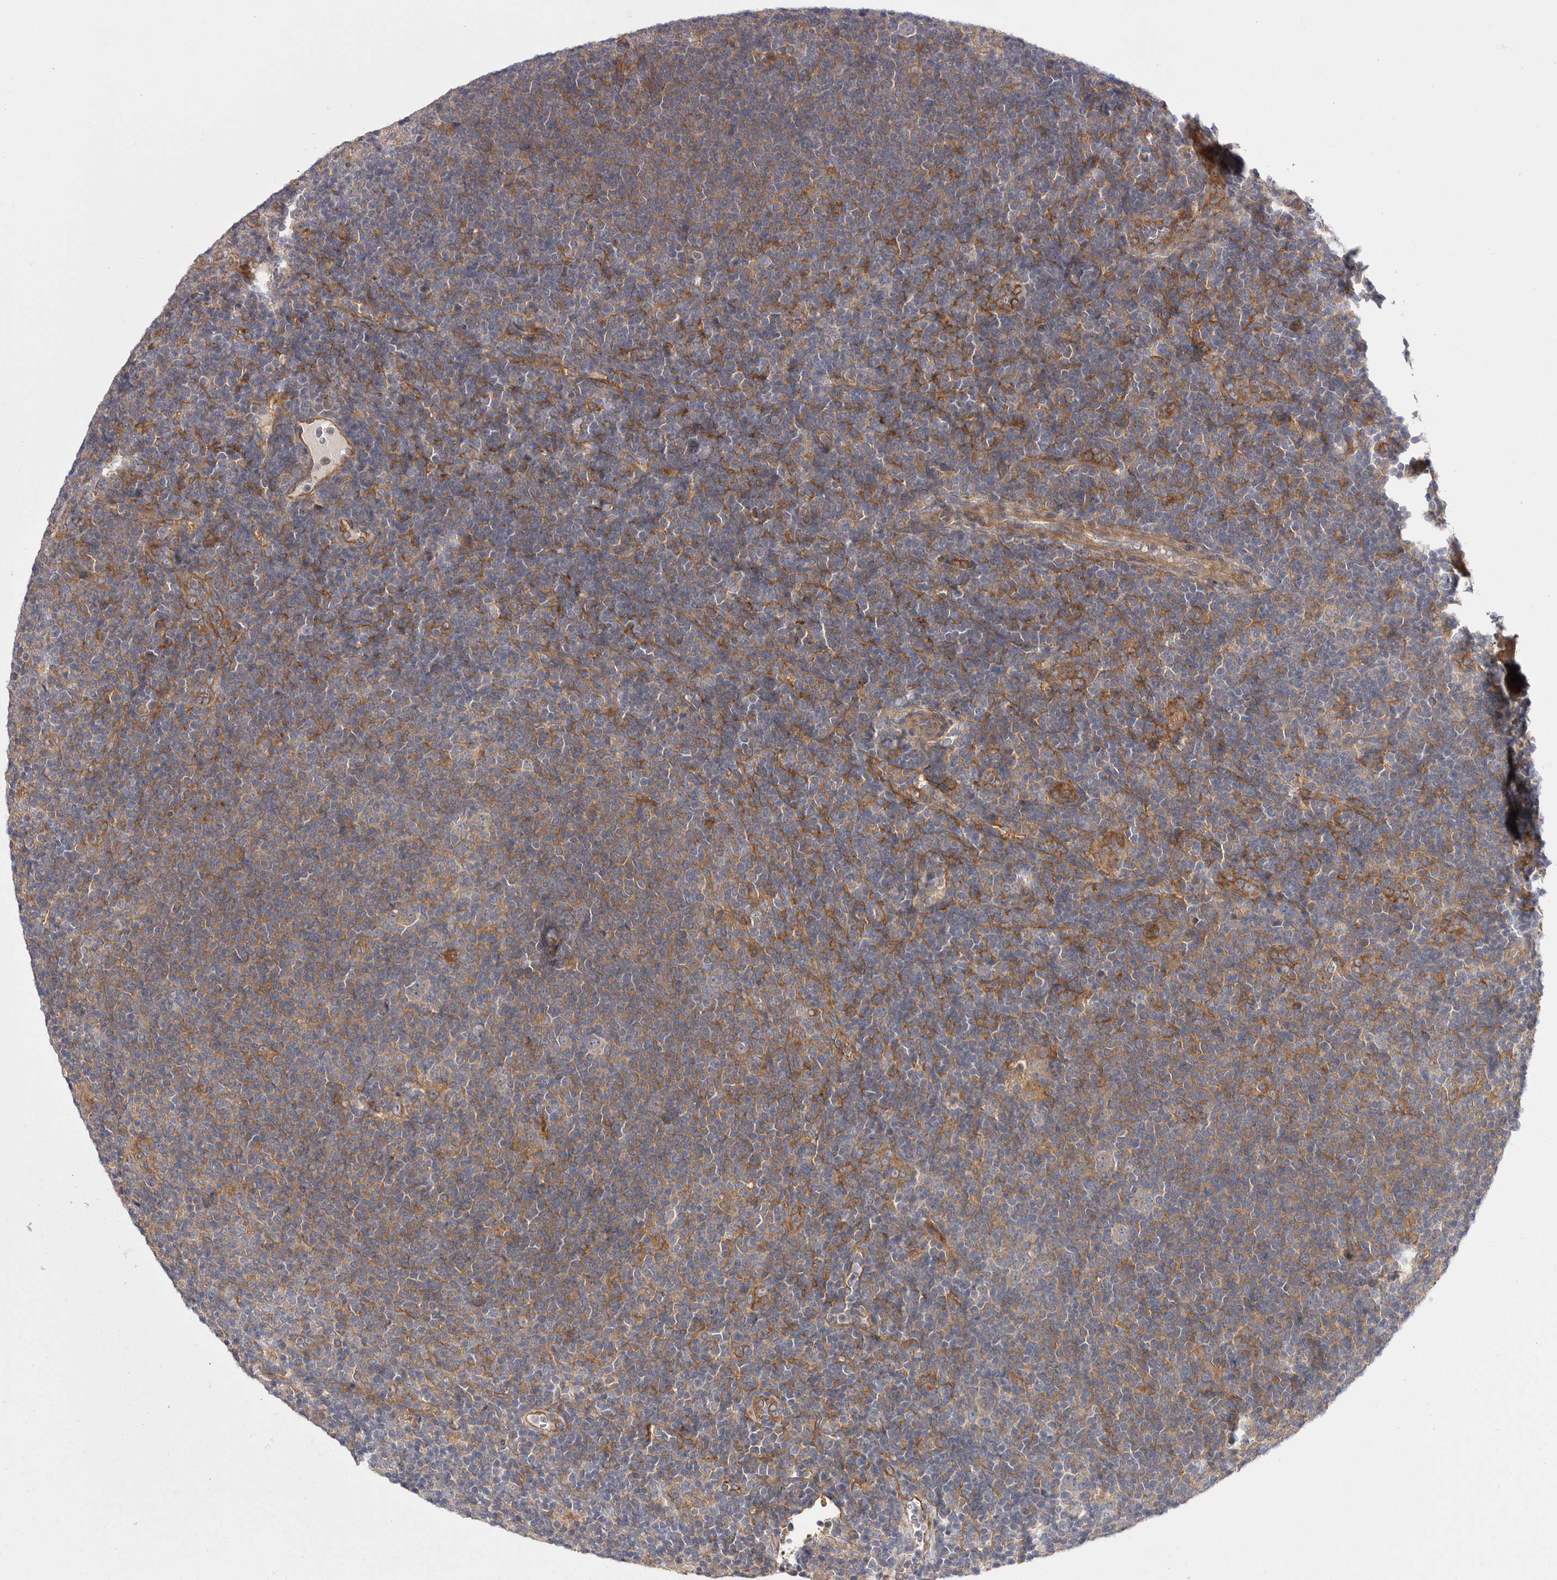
{"staining": {"intensity": "weak", "quantity": "<25%", "location": "cytoplasmic/membranous"}, "tissue": "lymphoma", "cell_type": "Tumor cells", "image_type": "cancer", "snomed": [{"axis": "morphology", "description": "Hodgkin's disease, NOS"}, {"axis": "topography", "description": "Lymph node"}], "caption": "Tumor cells show no significant positivity in lymphoma.", "gene": "OSBPL9", "patient": {"sex": "female", "age": 57}}